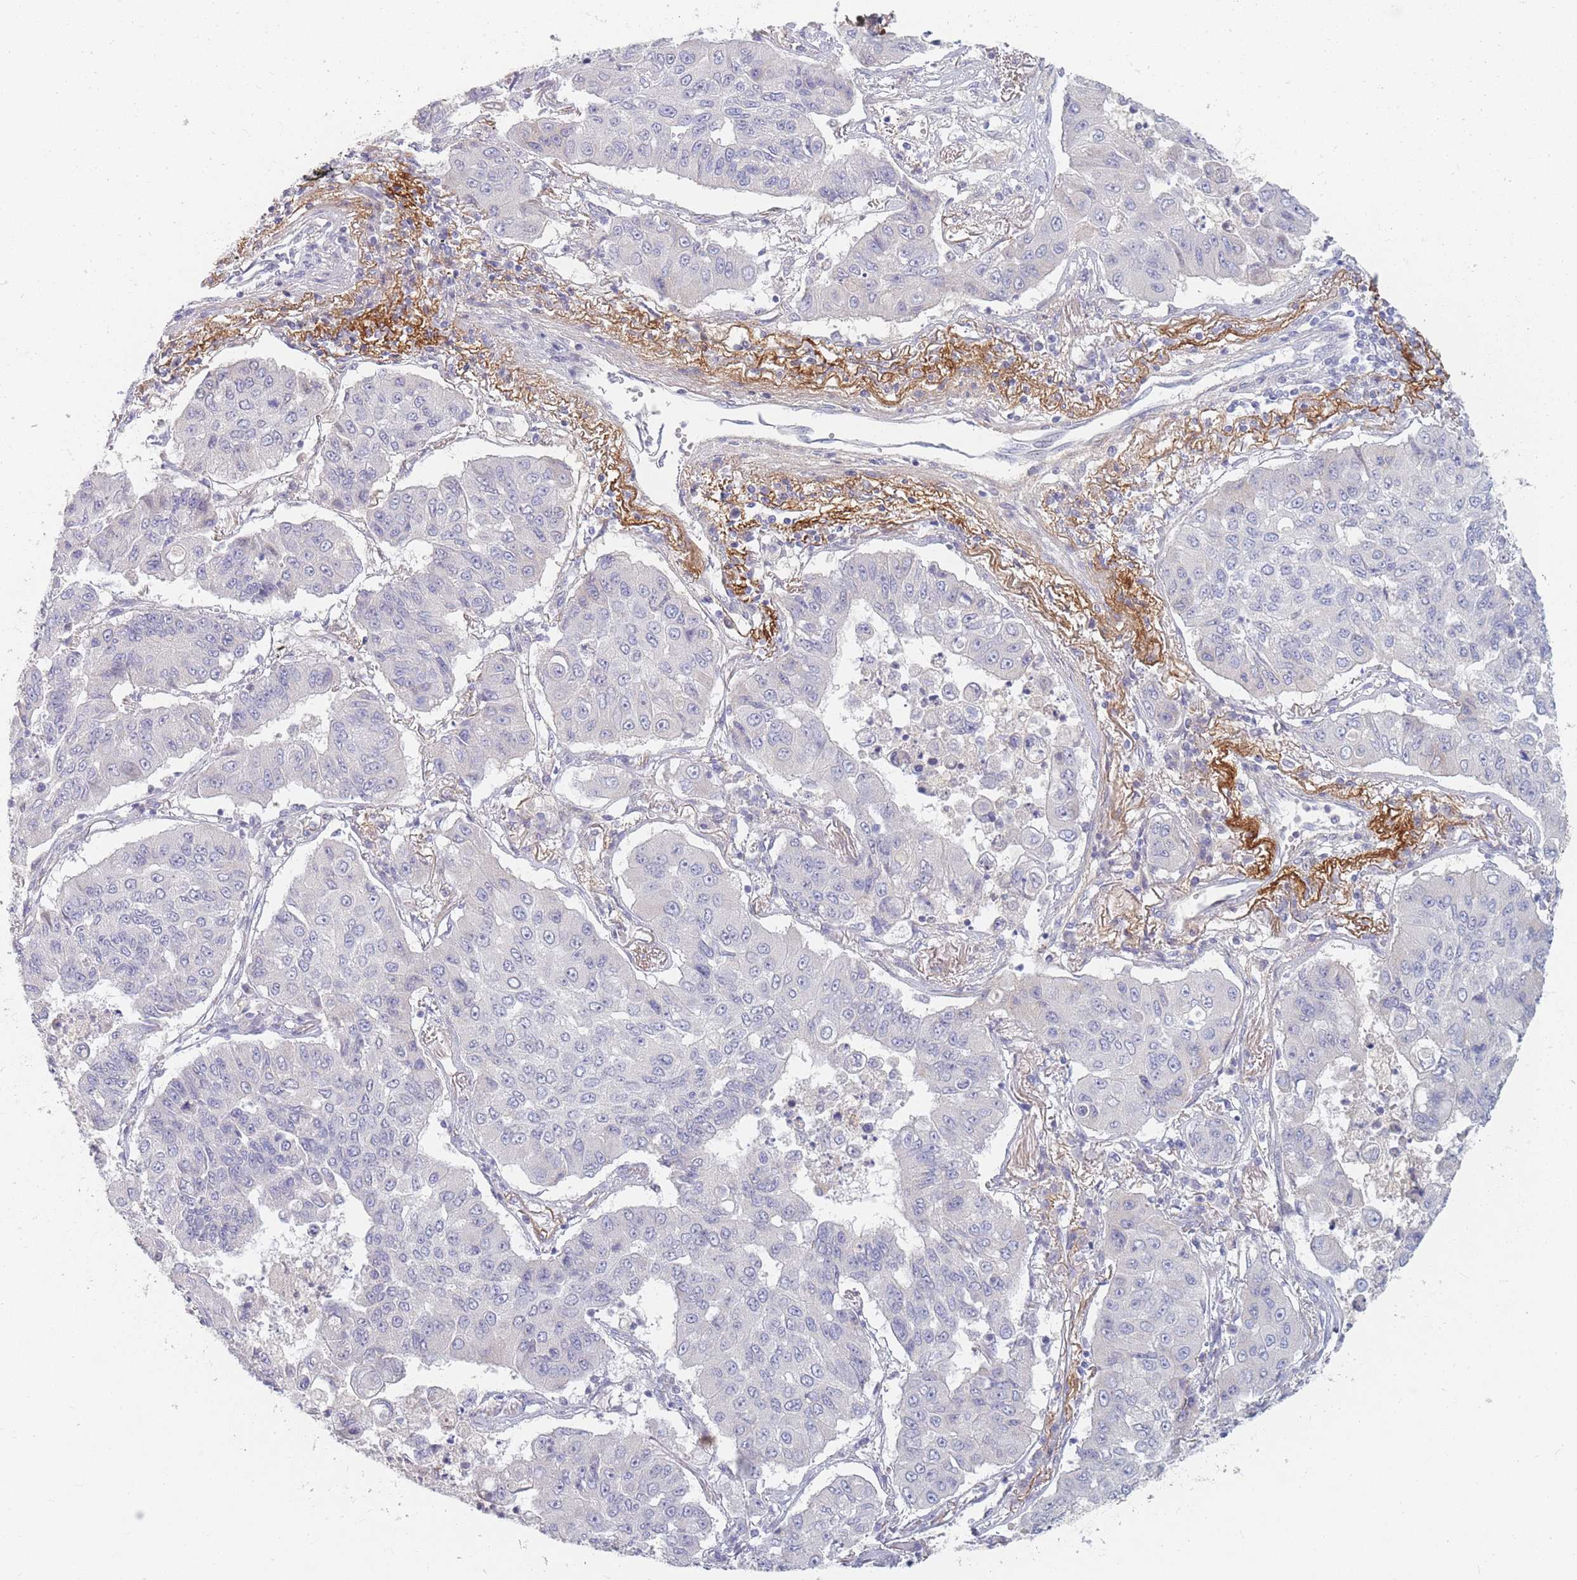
{"staining": {"intensity": "negative", "quantity": "none", "location": "none"}, "tissue": "lung cancer", "cell_type": "Tumor cells", "image_type": "cancer", "snomed": [{"axis": "morphology", "description": "Squamous cell carcinoma, NOS"}, {"axis": "topography", "description": "Lung"}], "caption": "The immunohistochemistry histopathology image has no significant expression in tumor cells of lung cancer tissue.", "gene": "PRG4", "patient": {"sex": "male", "age": 74}}